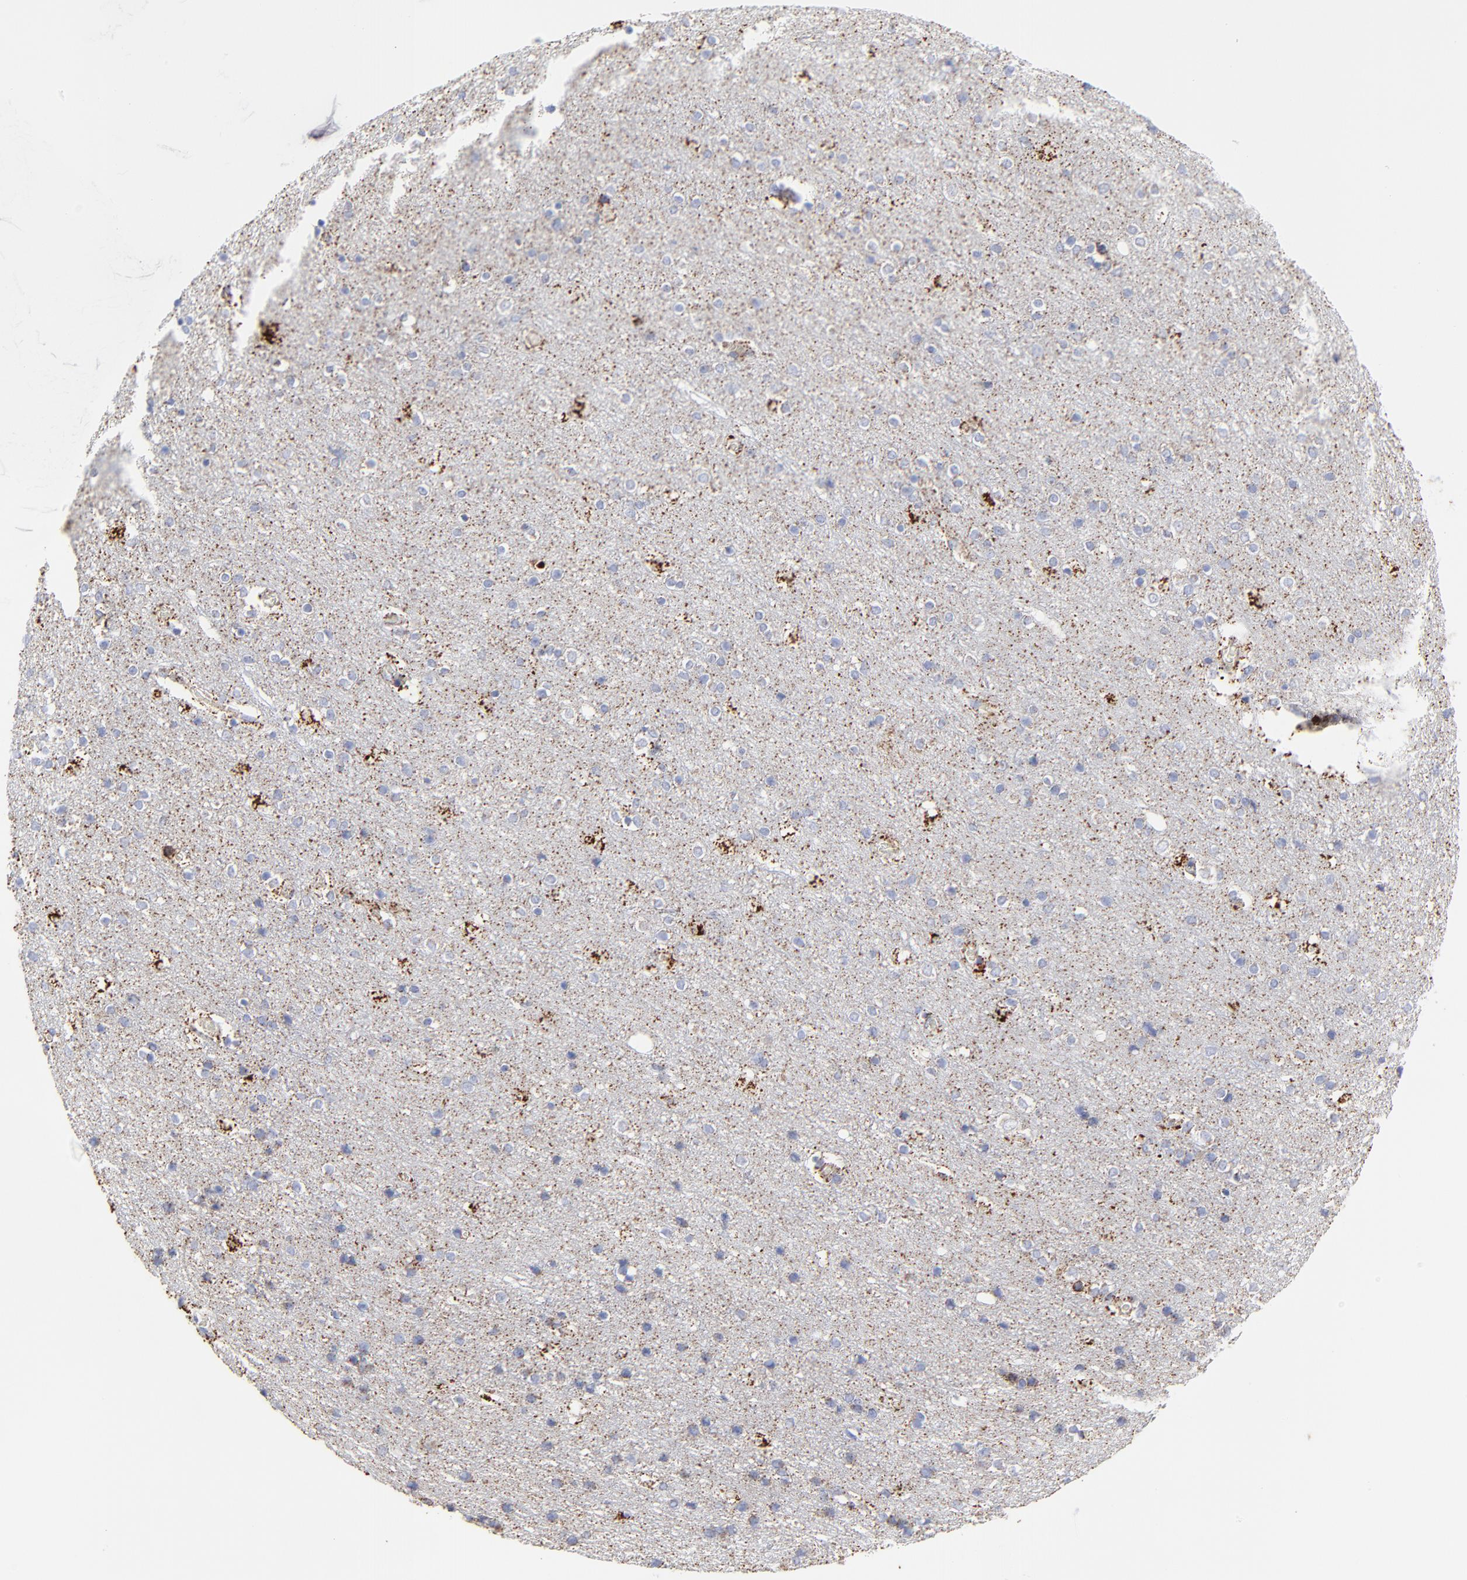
{"staining": {"intensity": "negative", "quantity": "none", "location": "none"}, "tissue": "cerebral cortex", "cell_type": "Endothelial cells", "image_type": "normal", "snomed": [{"axis": "morphology", "description": "Normal tissue, NOS"}, {"axis": "topography", "description": "Cerebral cortex"}], "caption": "High power microscopy micrograph of an immunohistochemistry (IHC) image of benign cerebral cortex, revealing no significant positivity in endothelial cells. (DAB (3,3'-diaminobenzidine) IHC with hematoxylin counter stain).", "gene": "PINK1", "patient": {"sex": "female", "age": 54}}